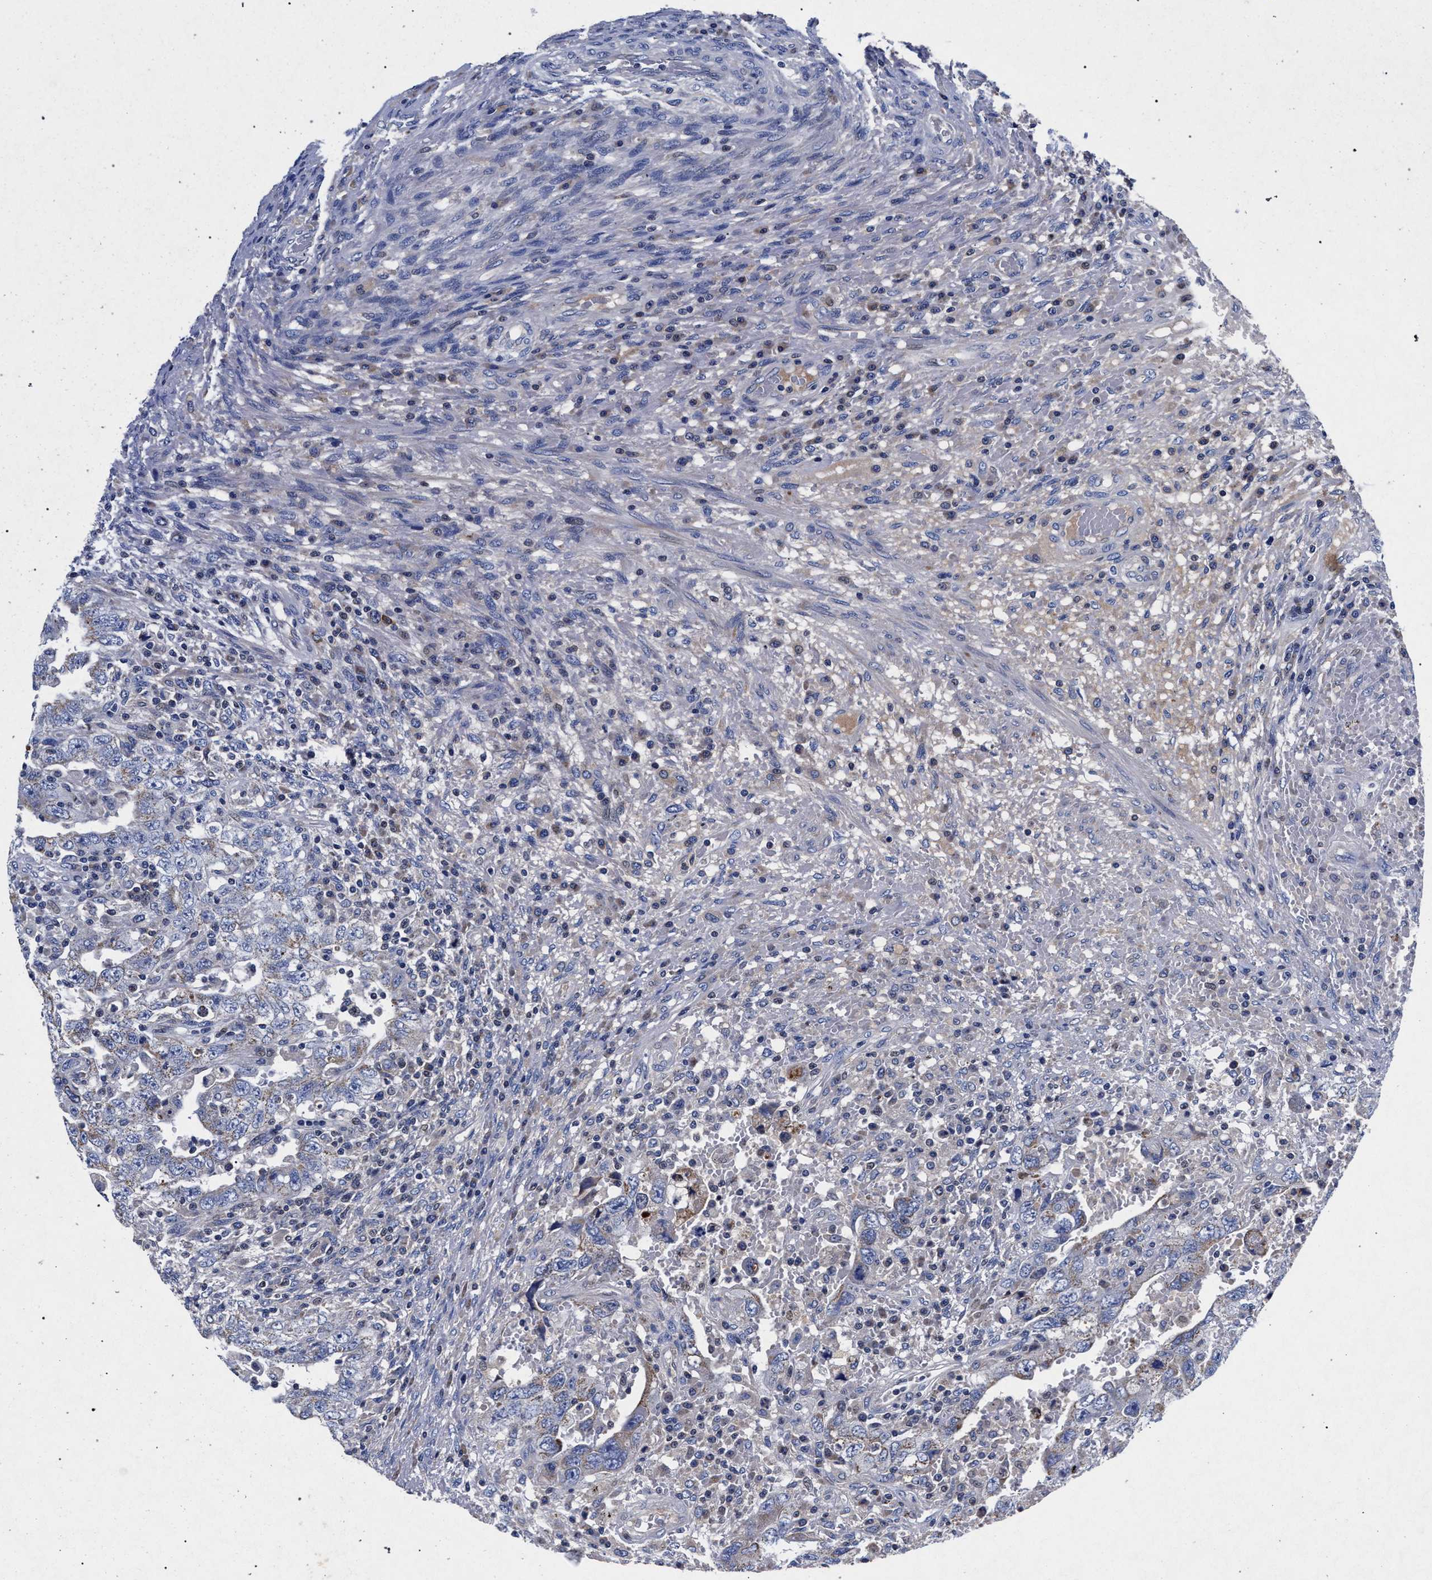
{"staining": {"intensity": "weak", "quantity": "25%-75%", "location": "cytoplasmic/membranous"}, "tissue": "testis cancer", "cell_type": "Tumor cells", "image_type": "cancer", "snomed": [{"axis": "morphology", "description": "Carcinoma, Embryonal, NOS"}, {"axis": "topography", "description": "Testis"}], "caption": "IHC staining of testis embryonal carcinoma, which shows low levels of weak cytoplasmic/membranous staining in approximately 25%-75% of tumor cells indicating weak cytoplasmic/membranous protein positivity. The staining was performed using DAB (brown) for protein detection and nuclei were counterstained in hematoxylin (blue).", "gene": "HSD17B14", "patient": {"sex": "male", "age": 26}}